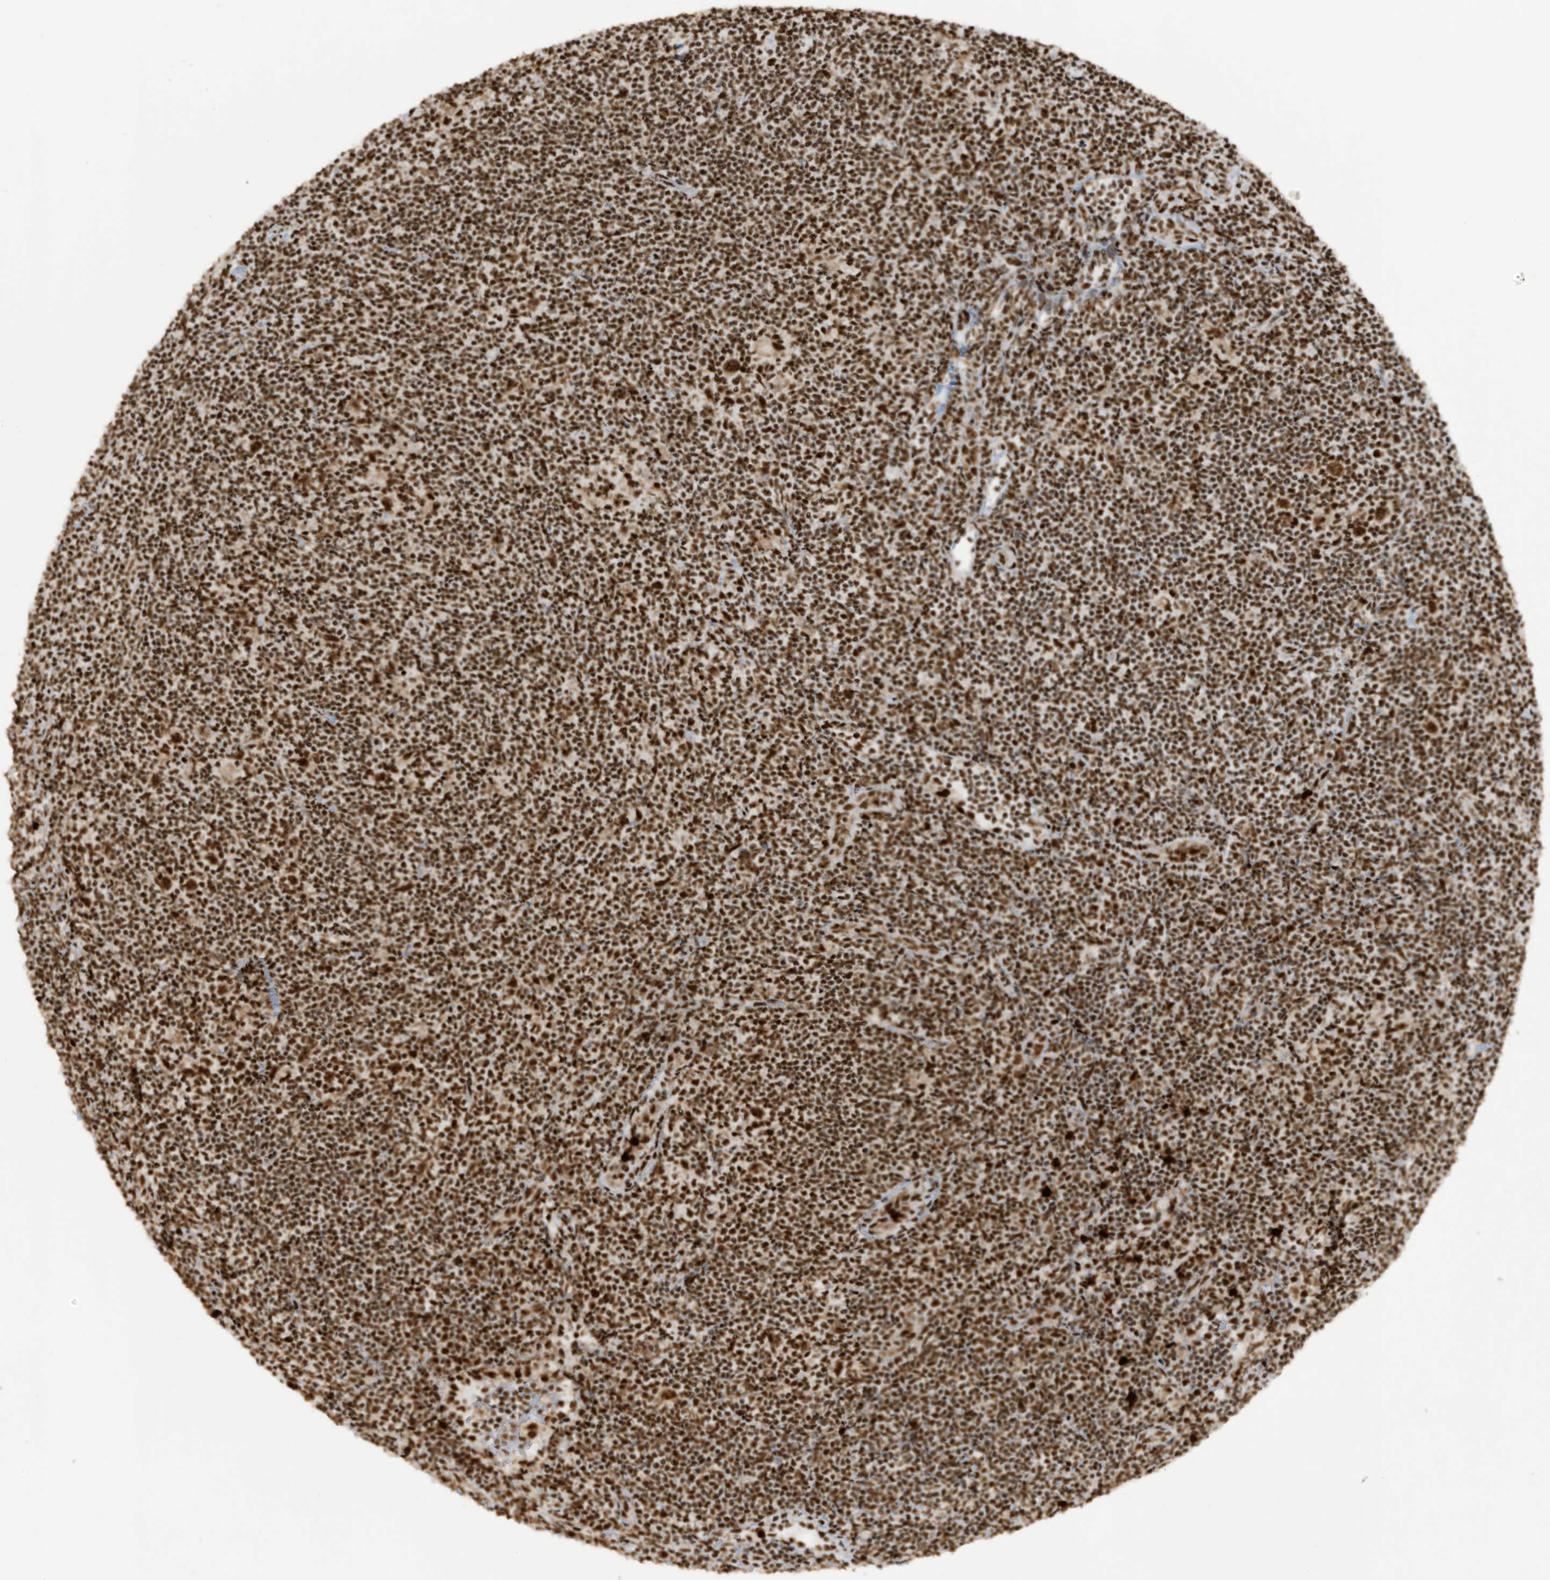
{"staining": {"intensity": "strong", "quantity": ">75%", "location": "nuclear"}, "tissue": "lymphoma", "cell_type": "Tumor cells", "image_type": "cancer", "snomed": [{"axis": "morphology", "description": "Hodgkin's disease, NOS"}, {"axis": "topography", "description": "Lymph node"}], "caption": "Lymphoma stained with immunohistochemistry (IHC) shows strong nuclear staining in about >75% of tumor cells. (Brightfield microscopy of DAB IHC at high magnification).", "gene": "LBH", "patient": {"sex": "female", "age": 57}}